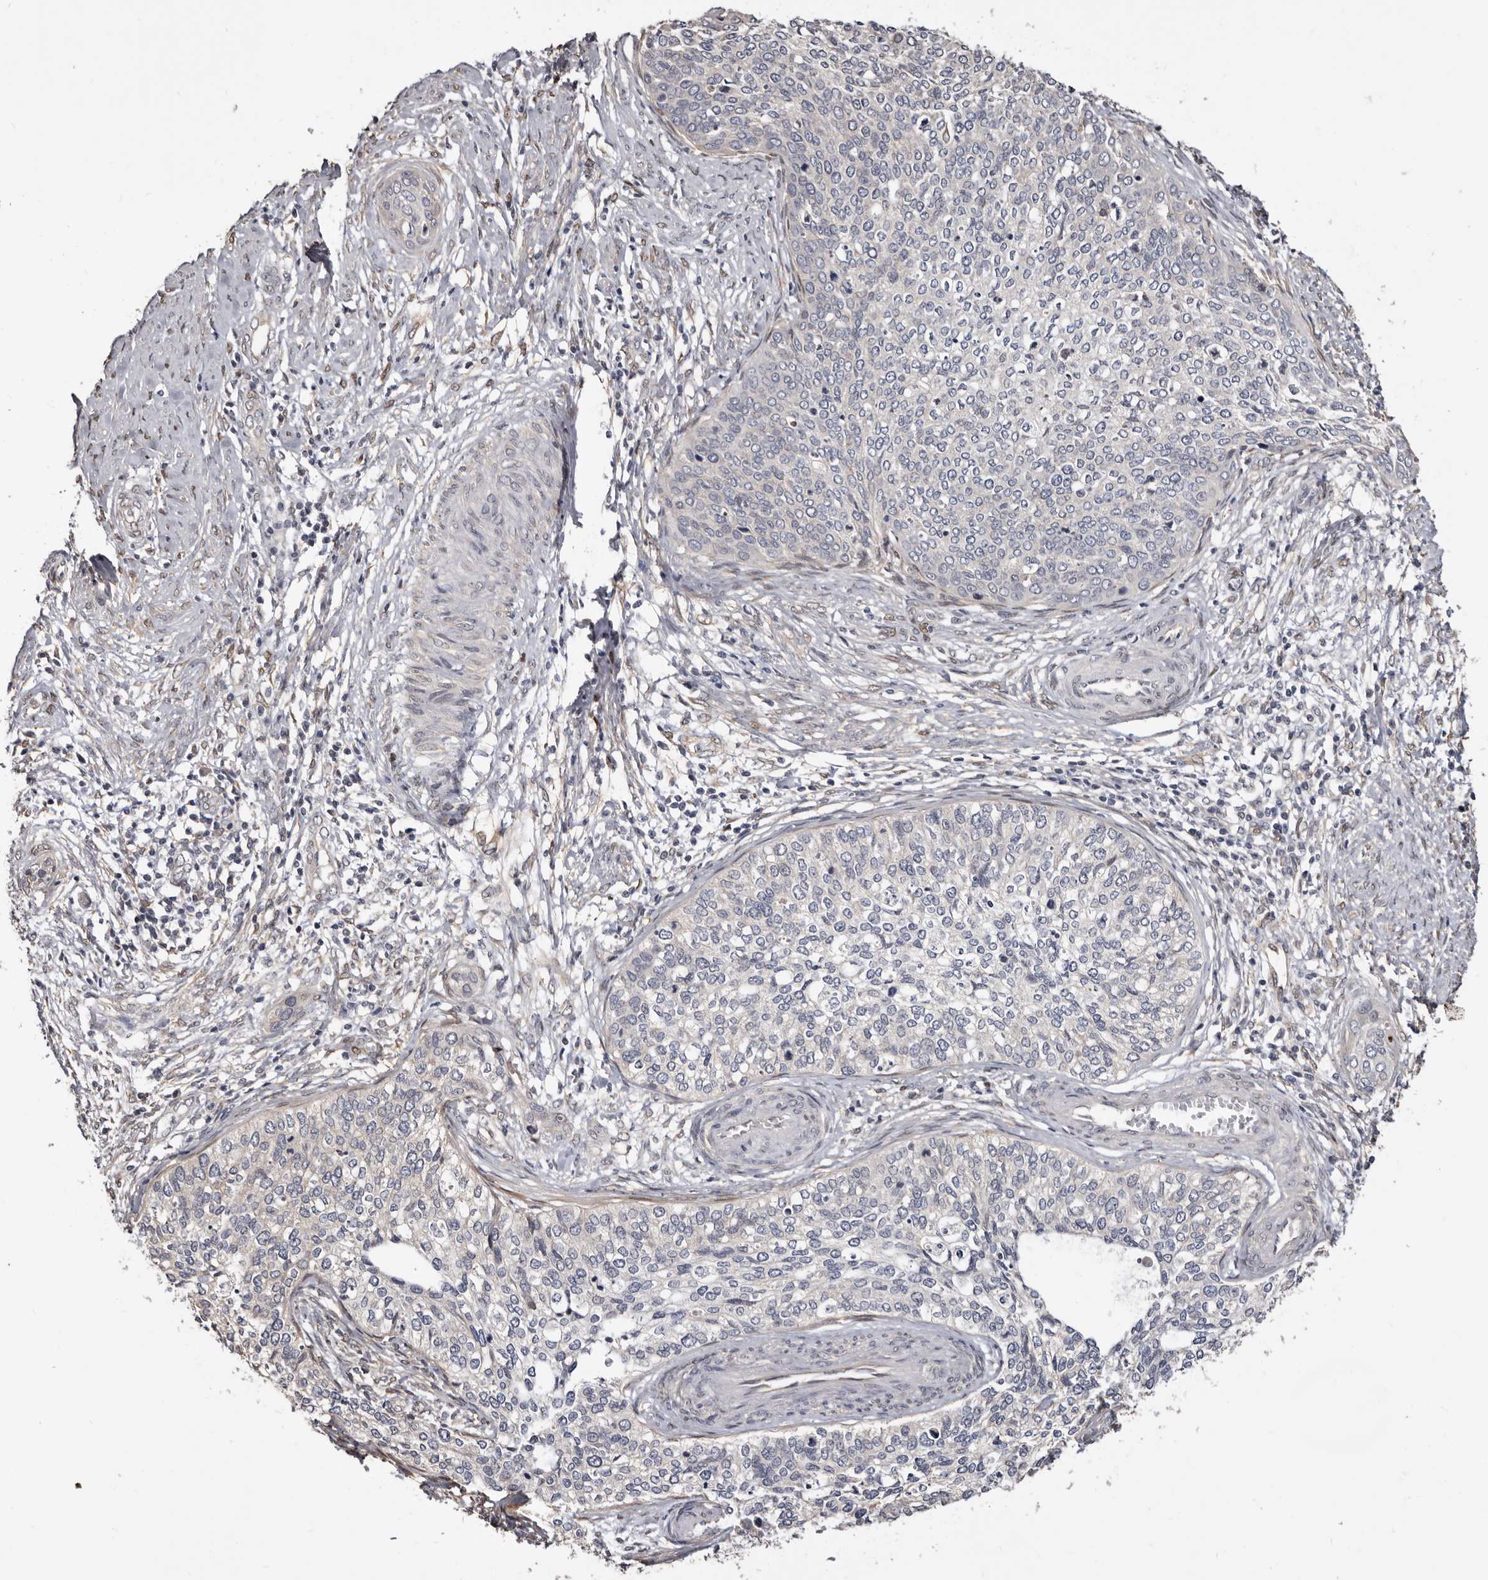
{"staining": {"intensity": "negative", "quantity": "none", "location": "none"}, "tissue": "cervical cancer", "cell_type": "Tumor cells", "image_type": "cancer", "snomed": [{"axis": "morphology", "description": "Squamous cell carcinoma, NOS"}, {"axis": "topography", "description": "Cervix"}], "caption": "There is no significant positivity in tumor cells of cervical cancer. The staining was performed using DAB to visualize the protein expression in brown, while the nuclei were stained in blue with hematoxylin (Magnification: 20x).", "gene": "KHDRBS2", "patient": {"sex": "female", "age": 37}}